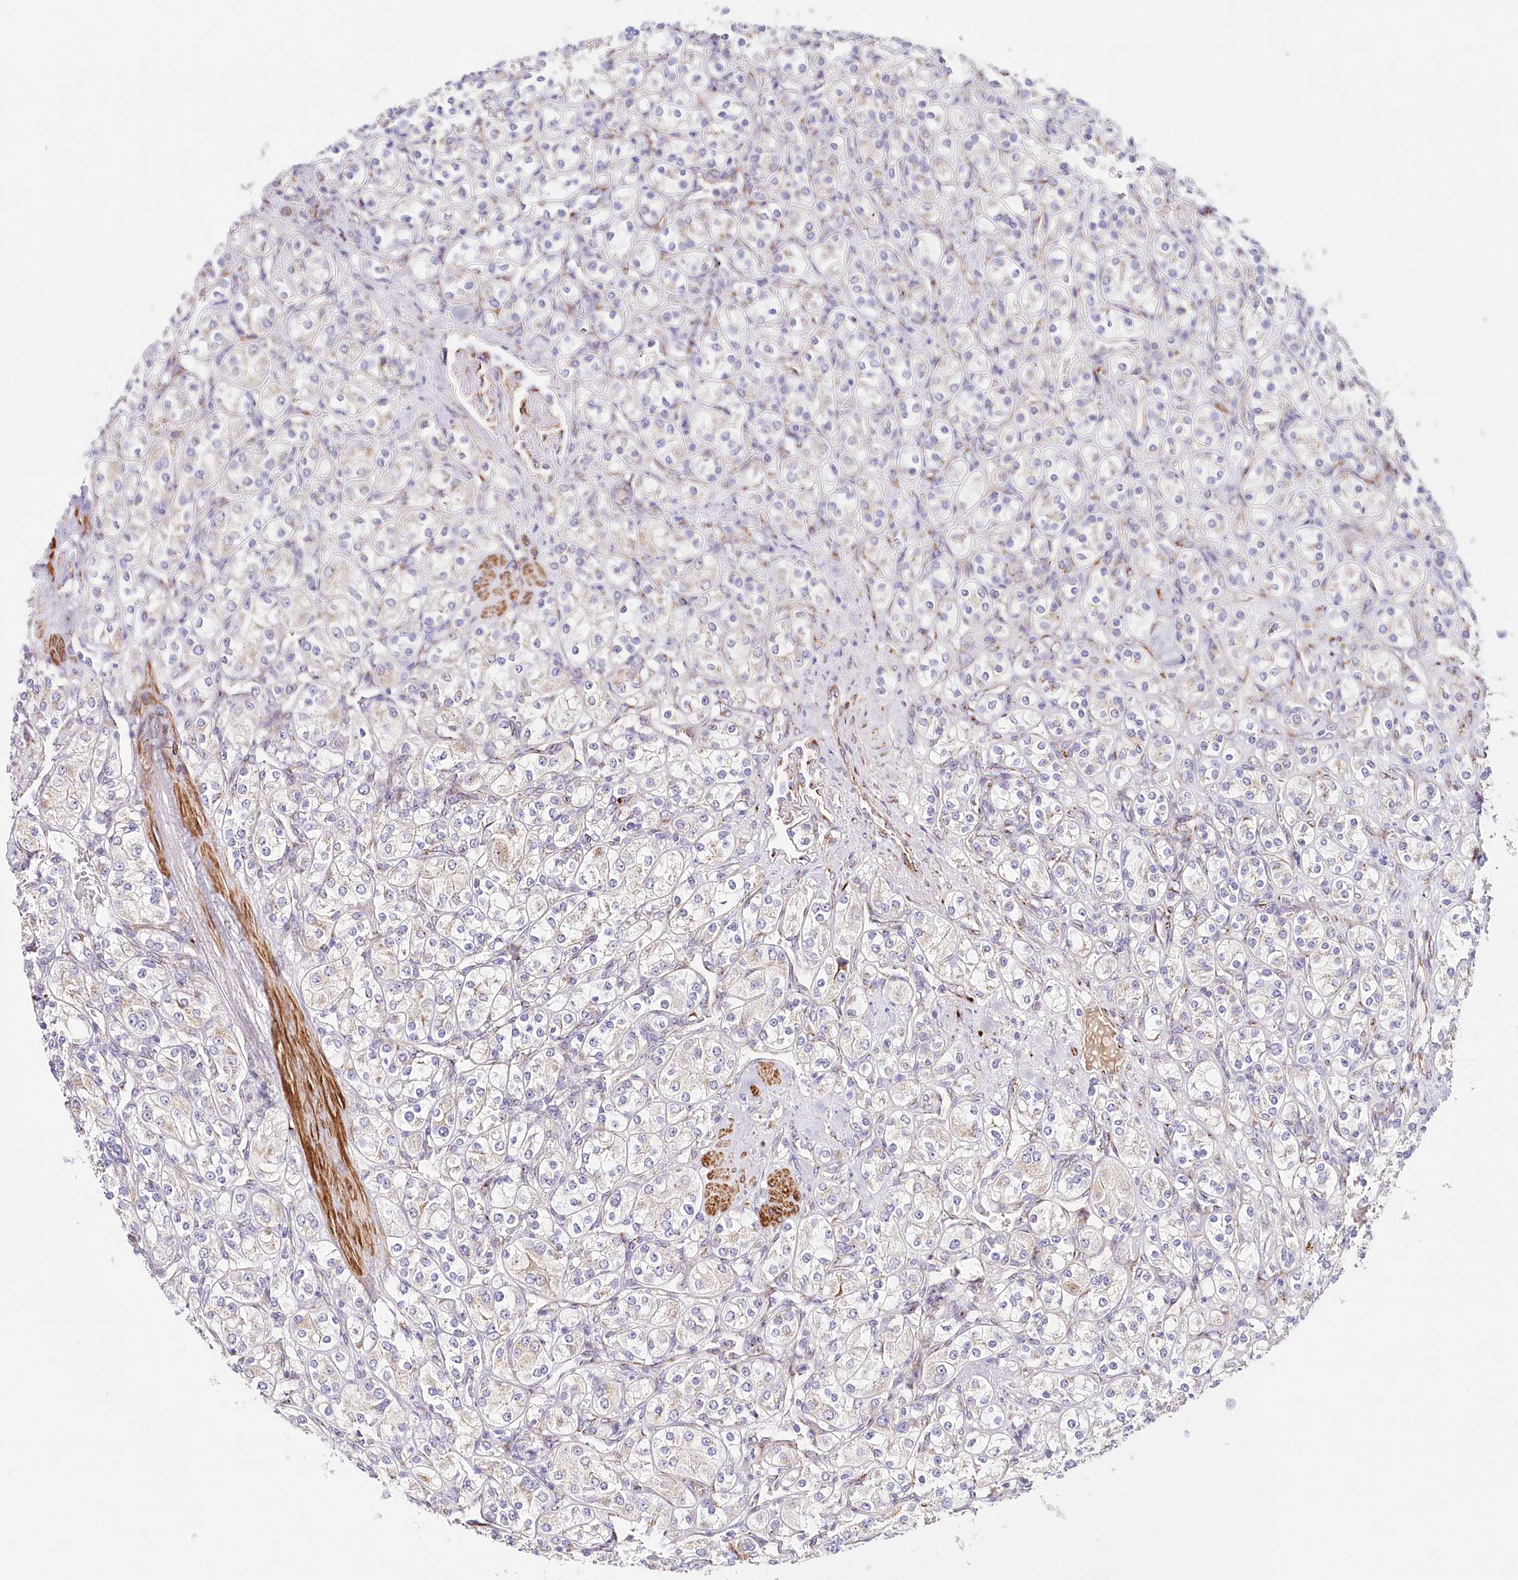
{"staining": {"intensity": "negative", "quantity": "none", "location": "none"}, "tissue": "renal cancer", "cell_type": "Tumor cells", "image_type": "cancer", "snomed": [{"axis": "morphology", "description": "Adenocarcinoma, NOS"}, {"axis": "topography", "description": "Kidney"}], "caption": "The histopathology image demonstrates no staining of tumor cells in renal cancer.", "gene": "ABRAXAS2", "patient": {"sex": "male", "age": 77}}